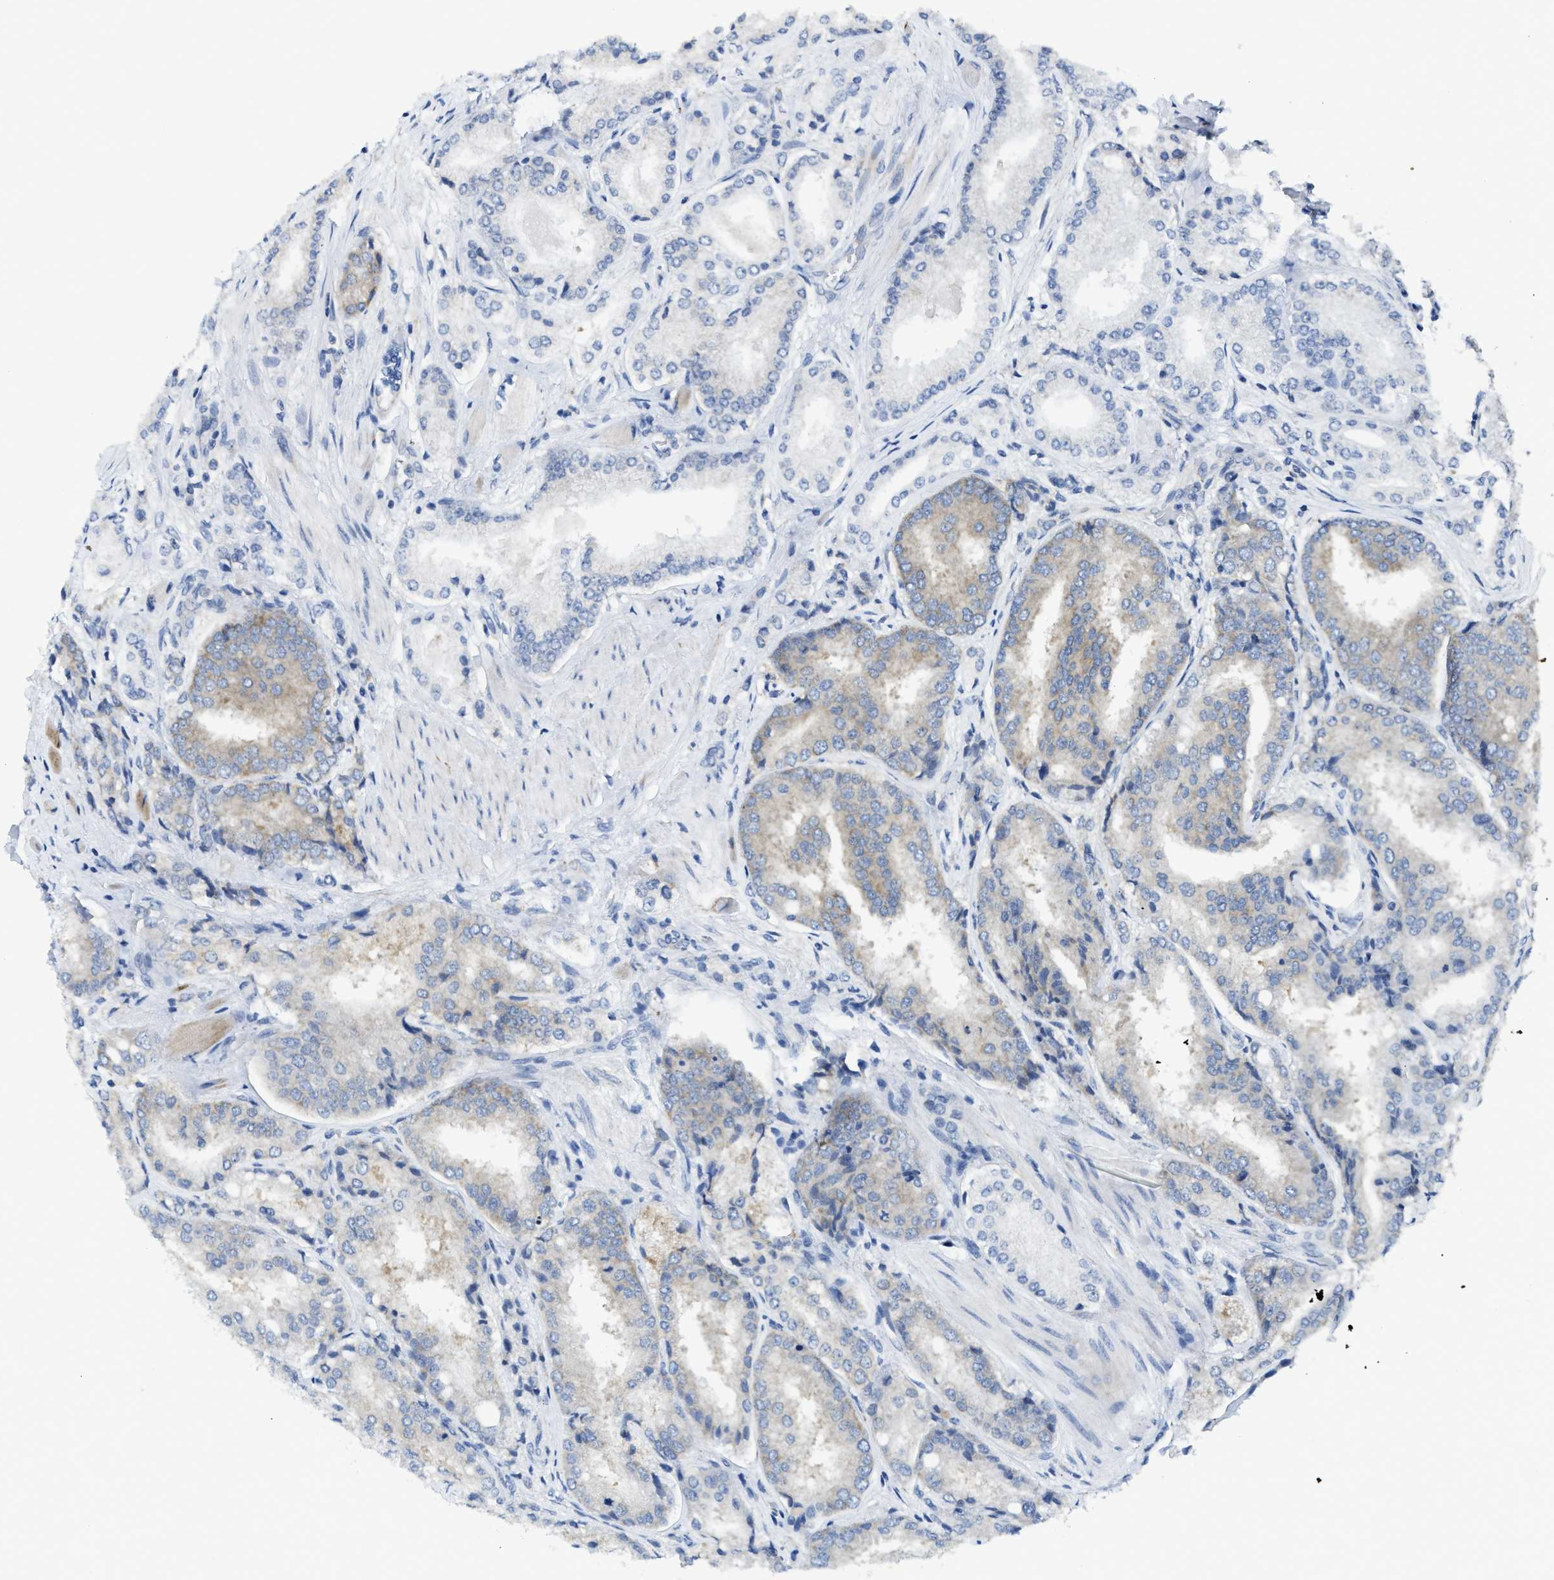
{"staining": {"intensity": "weak", "quantity": "<25%", "location": "cytoplasmic/membranous"}, "tissue": "prostate cancer", "cell_type": "Tumor cells", "image_type": "cancer", "snomed": [{"axis": "morphology", "description": "Adenocarcinoma, High grade"}, {"axis": "topography", "description": "Prostate"}], "caption": "Immunohistochemical staining of prostate adenocarcinoma (high-grade) reveals no significant positivity in tumor cells. Nuclei are stained in blue.", "gene": "GATD3", "patient": {"sex": "male", "age": 50}}